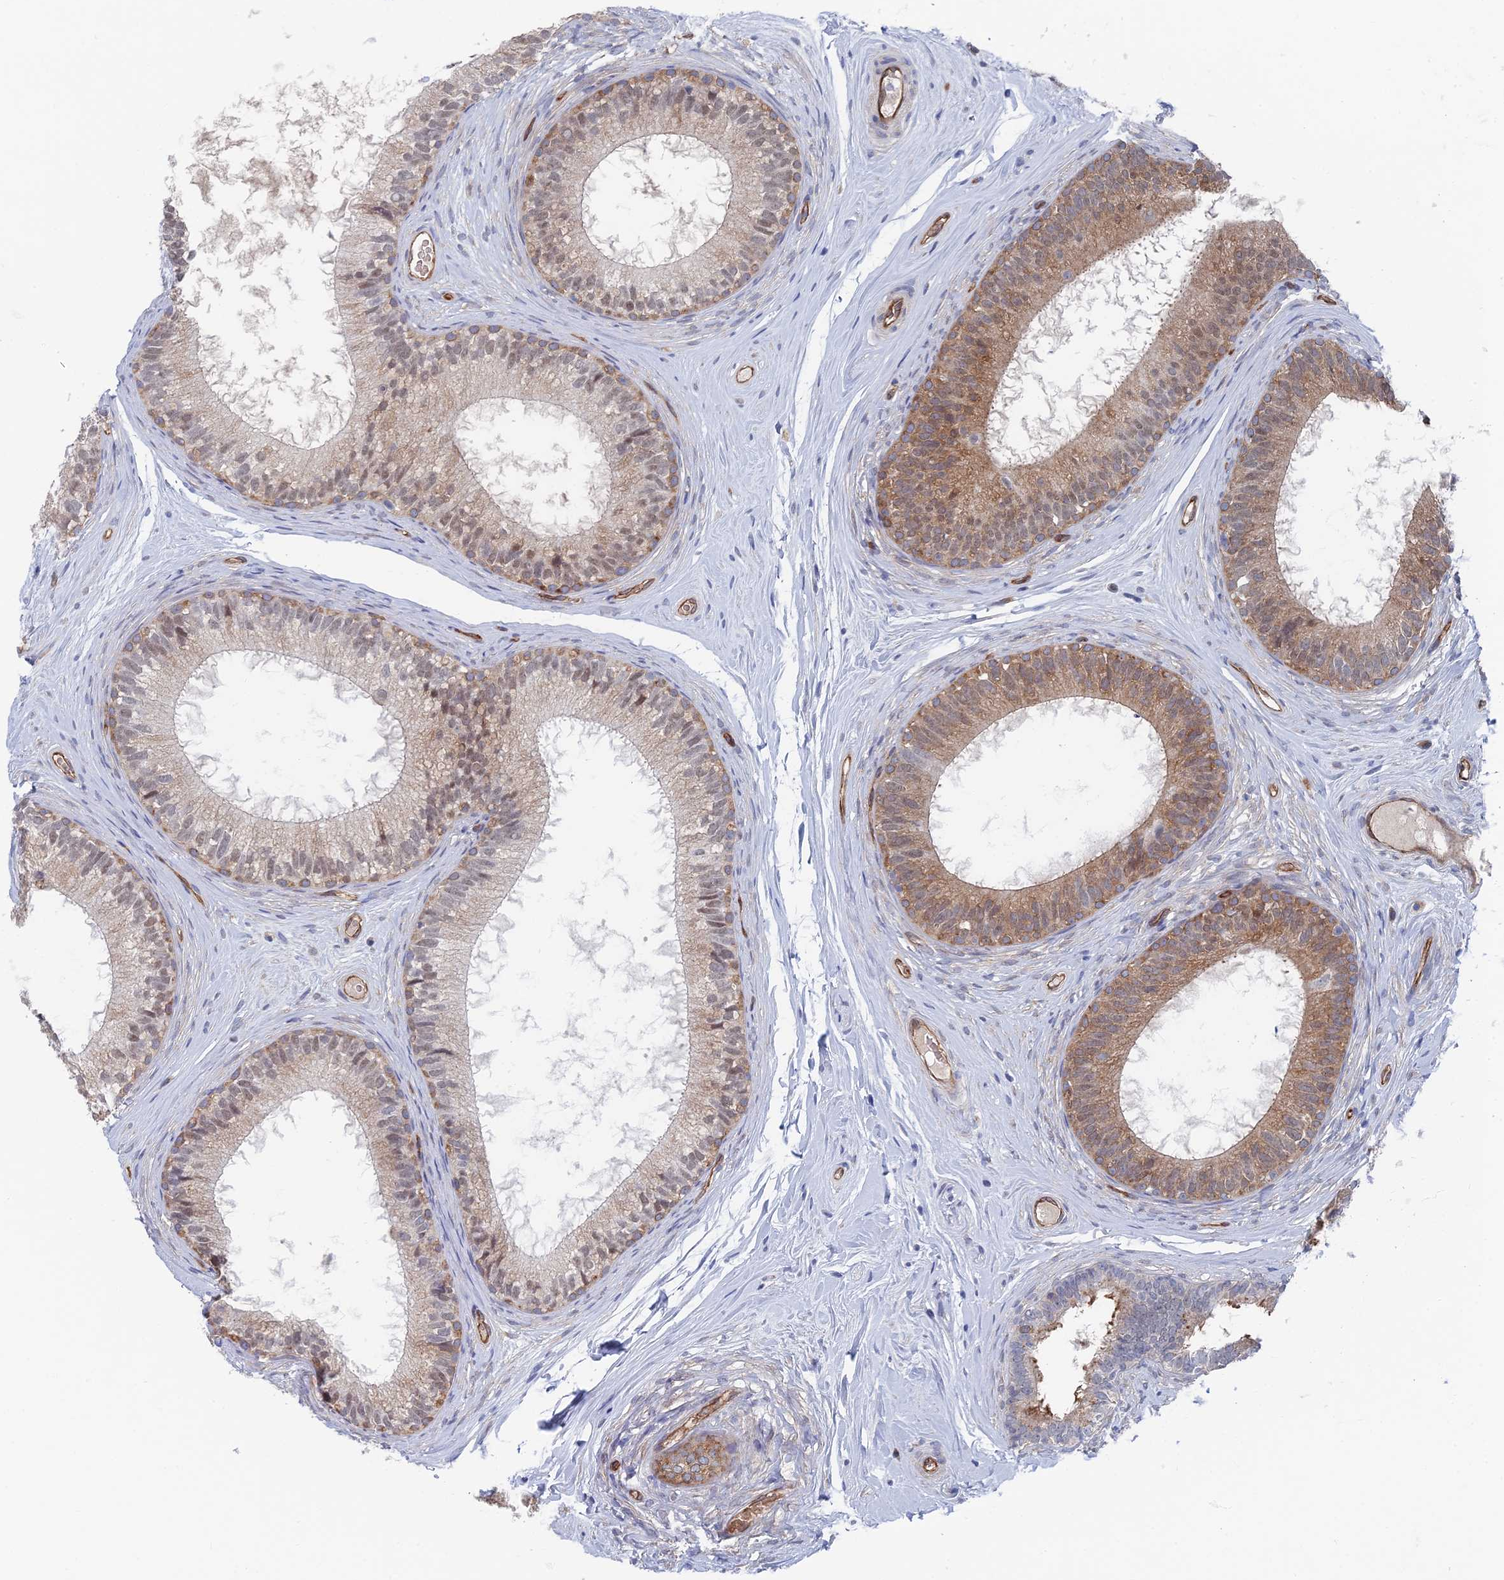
{"staining": {"intensity": "moderate", "quantity": "25%-75%", "location": "cytoplasmic/membranous,nuclear"}, "tissue": "epididymis", "cell_type": "Glandular cells", "image_type": "normal", "snomed": [{"axis": "morphology", "description": "Normal tissue, NOS"}, {"axis": "topography", "description": "Epididymis"}], "caption": "Epididymis stained with immunohistochemistry (IHC) shows moderate cytoplasmic/membranous,nuclear staining in approximately 25%-75% of glandular cells.", "gene": "ARAP3", "patient": {"sex": "male", "age": 33}}